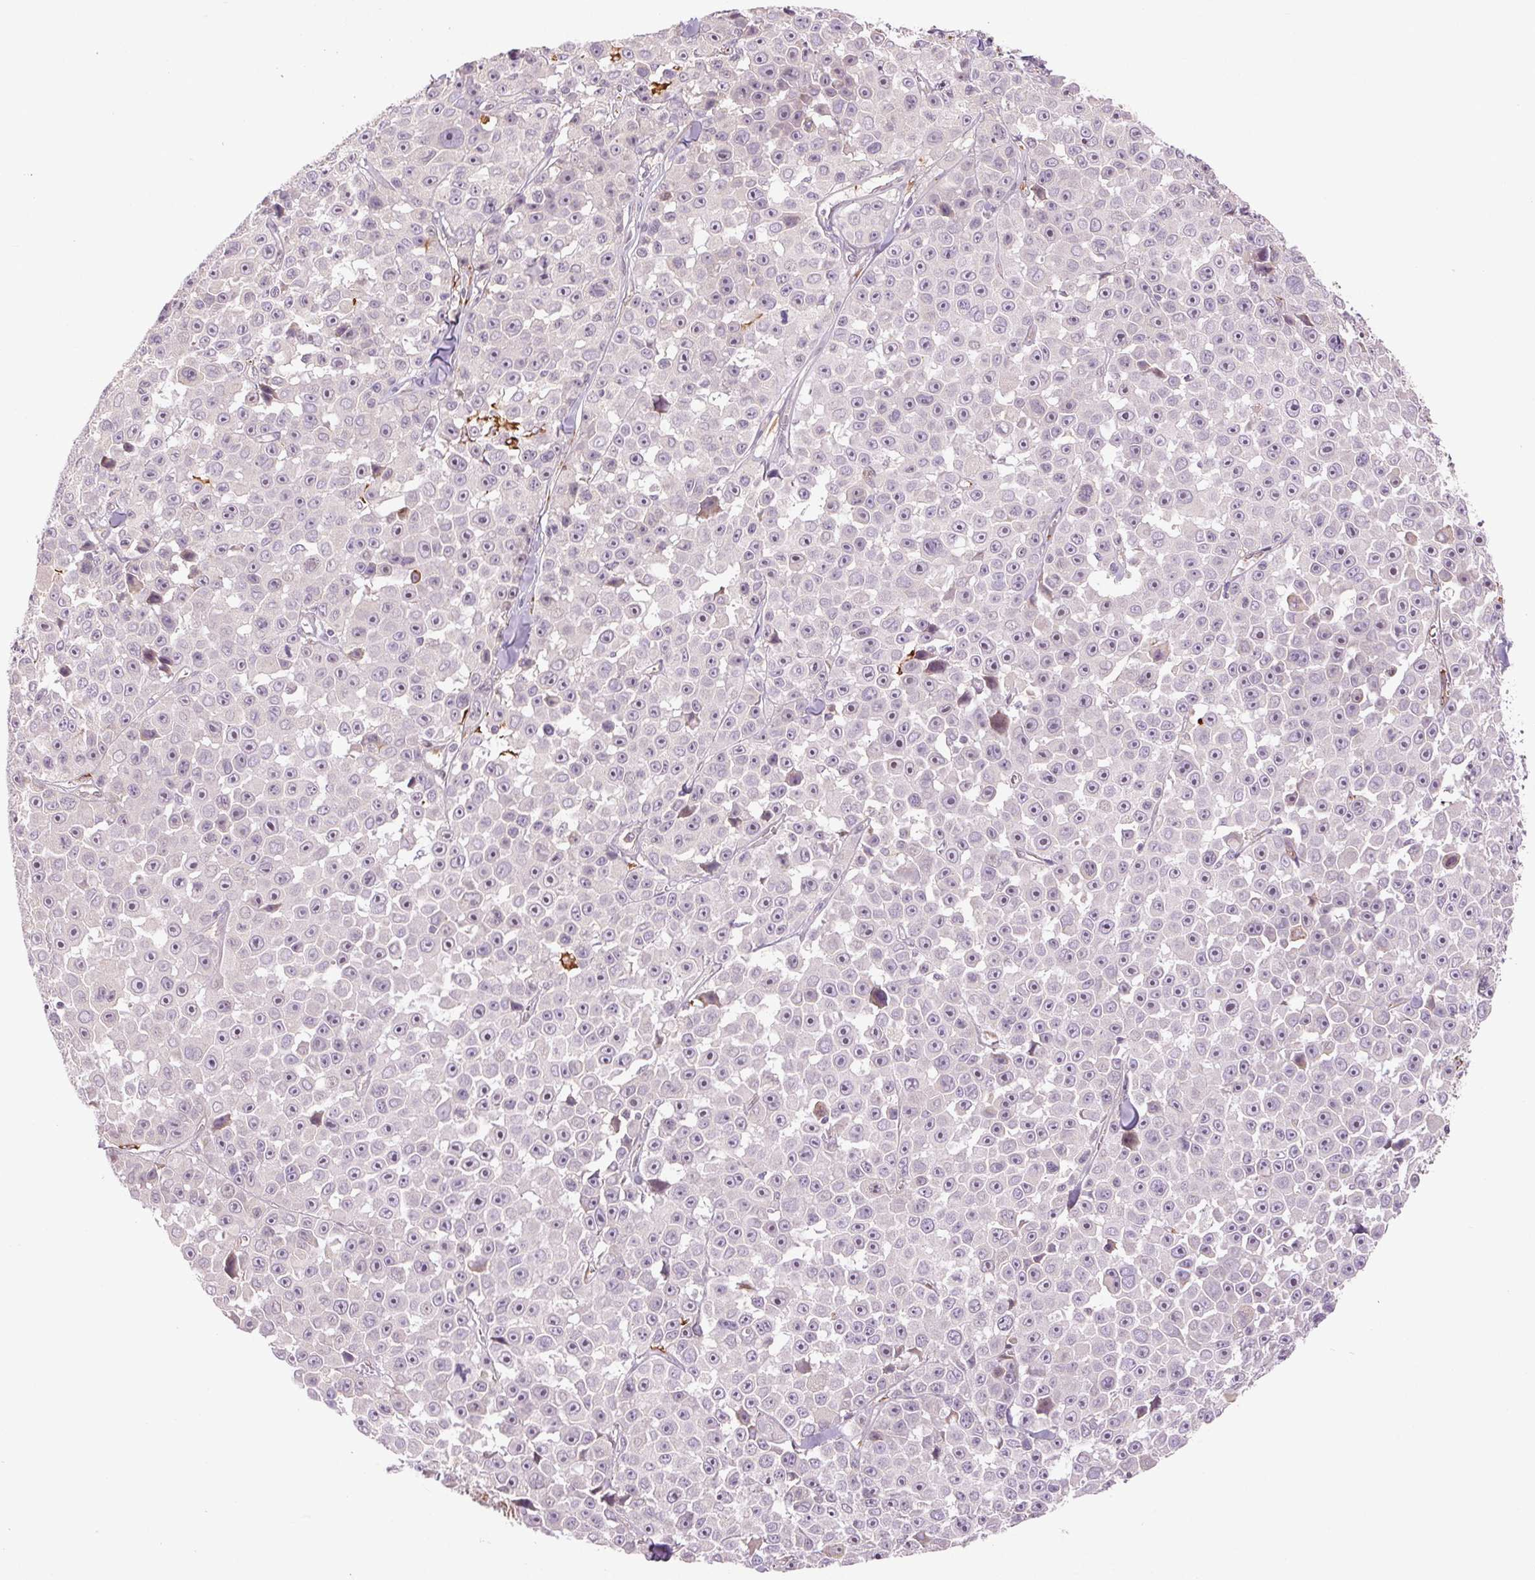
{"staining": {"intensity": "negative", "quantity": "none", "location": "none"}, "tissue": "melanoma", "cell_type": "Tumor cells", "image_type": "cancer", "snomed": [{"axis": "morphology", "description": "Malignant melanoma, NOS"}, {"axis": "topography", "description": "Skin"}], "caption": "DAB immunohistochemical staining of human melanoma reveals no significant staining in tumor cells.", "gene": "METTL17", "patient": {"sex": "female", "age": 66}}